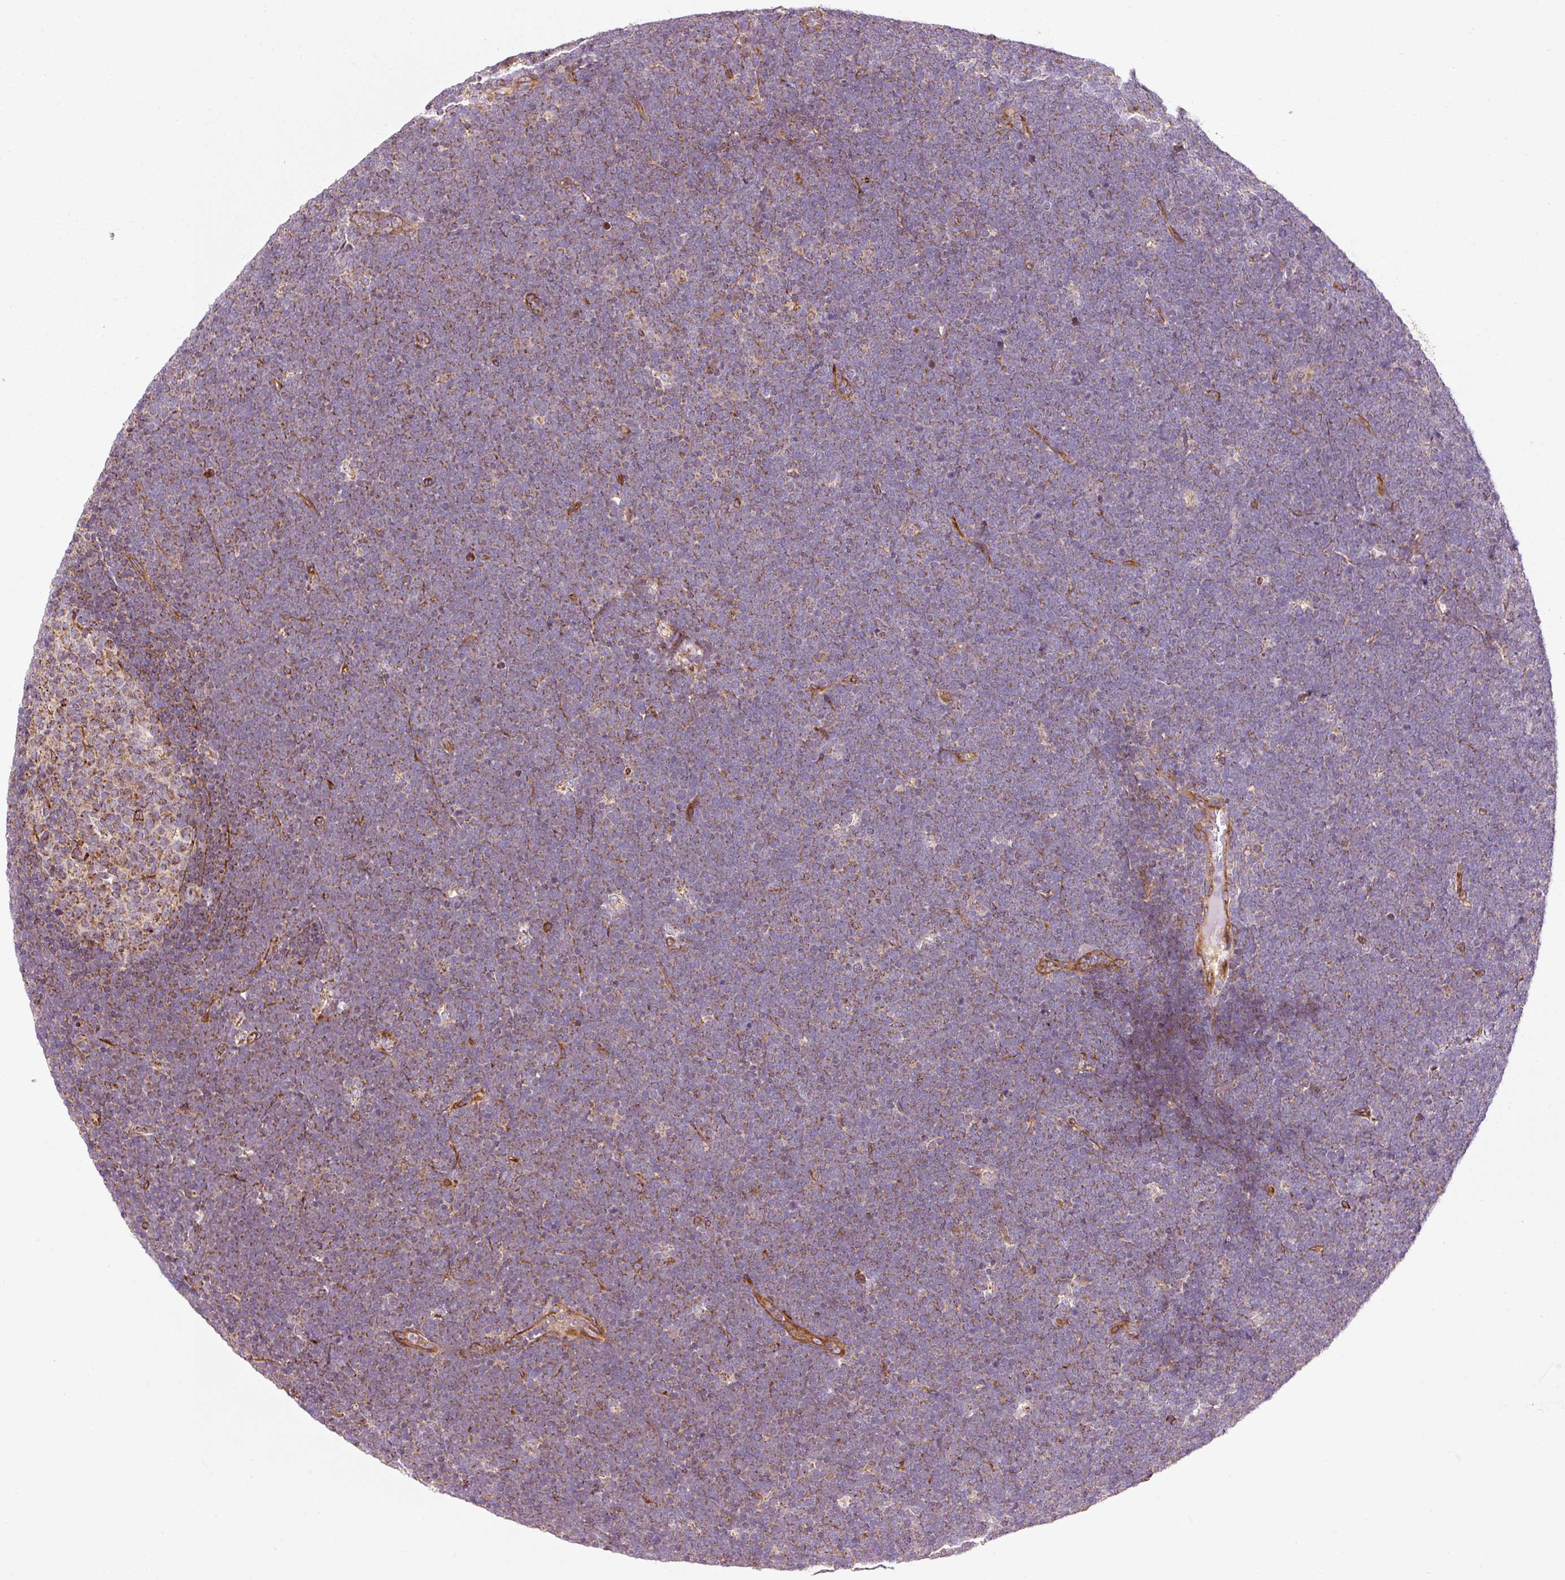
{"staining": {"intensity": "weak", "quantity": "25%-75%", "location": "cytoplasmic/membranous"}, "tissue": "lymphoma", "cell_type": "Tumor cells", "image_type": "cancer", "snomed": [{"axis": "morphology", "description": "Malignant lymphoma, non-Hodgkin's type, High grade"}, {"axis": "topography", "description": "Lymph node"}], "caption": "Immunohistochemistry (IHC) image of neoplastic tissue: human high-grade malignant lymphoma, non-Hodgkin's type stained using immunohistochemistry (IHC) displays low levels of weak protein expression localized specifically in the cytoplasmic/membranous of tumor cells, appearing as a cytoplasmic/membranous brown color.", "gene": "ISCU", "patient": {"sex": "male", "age": 13}}